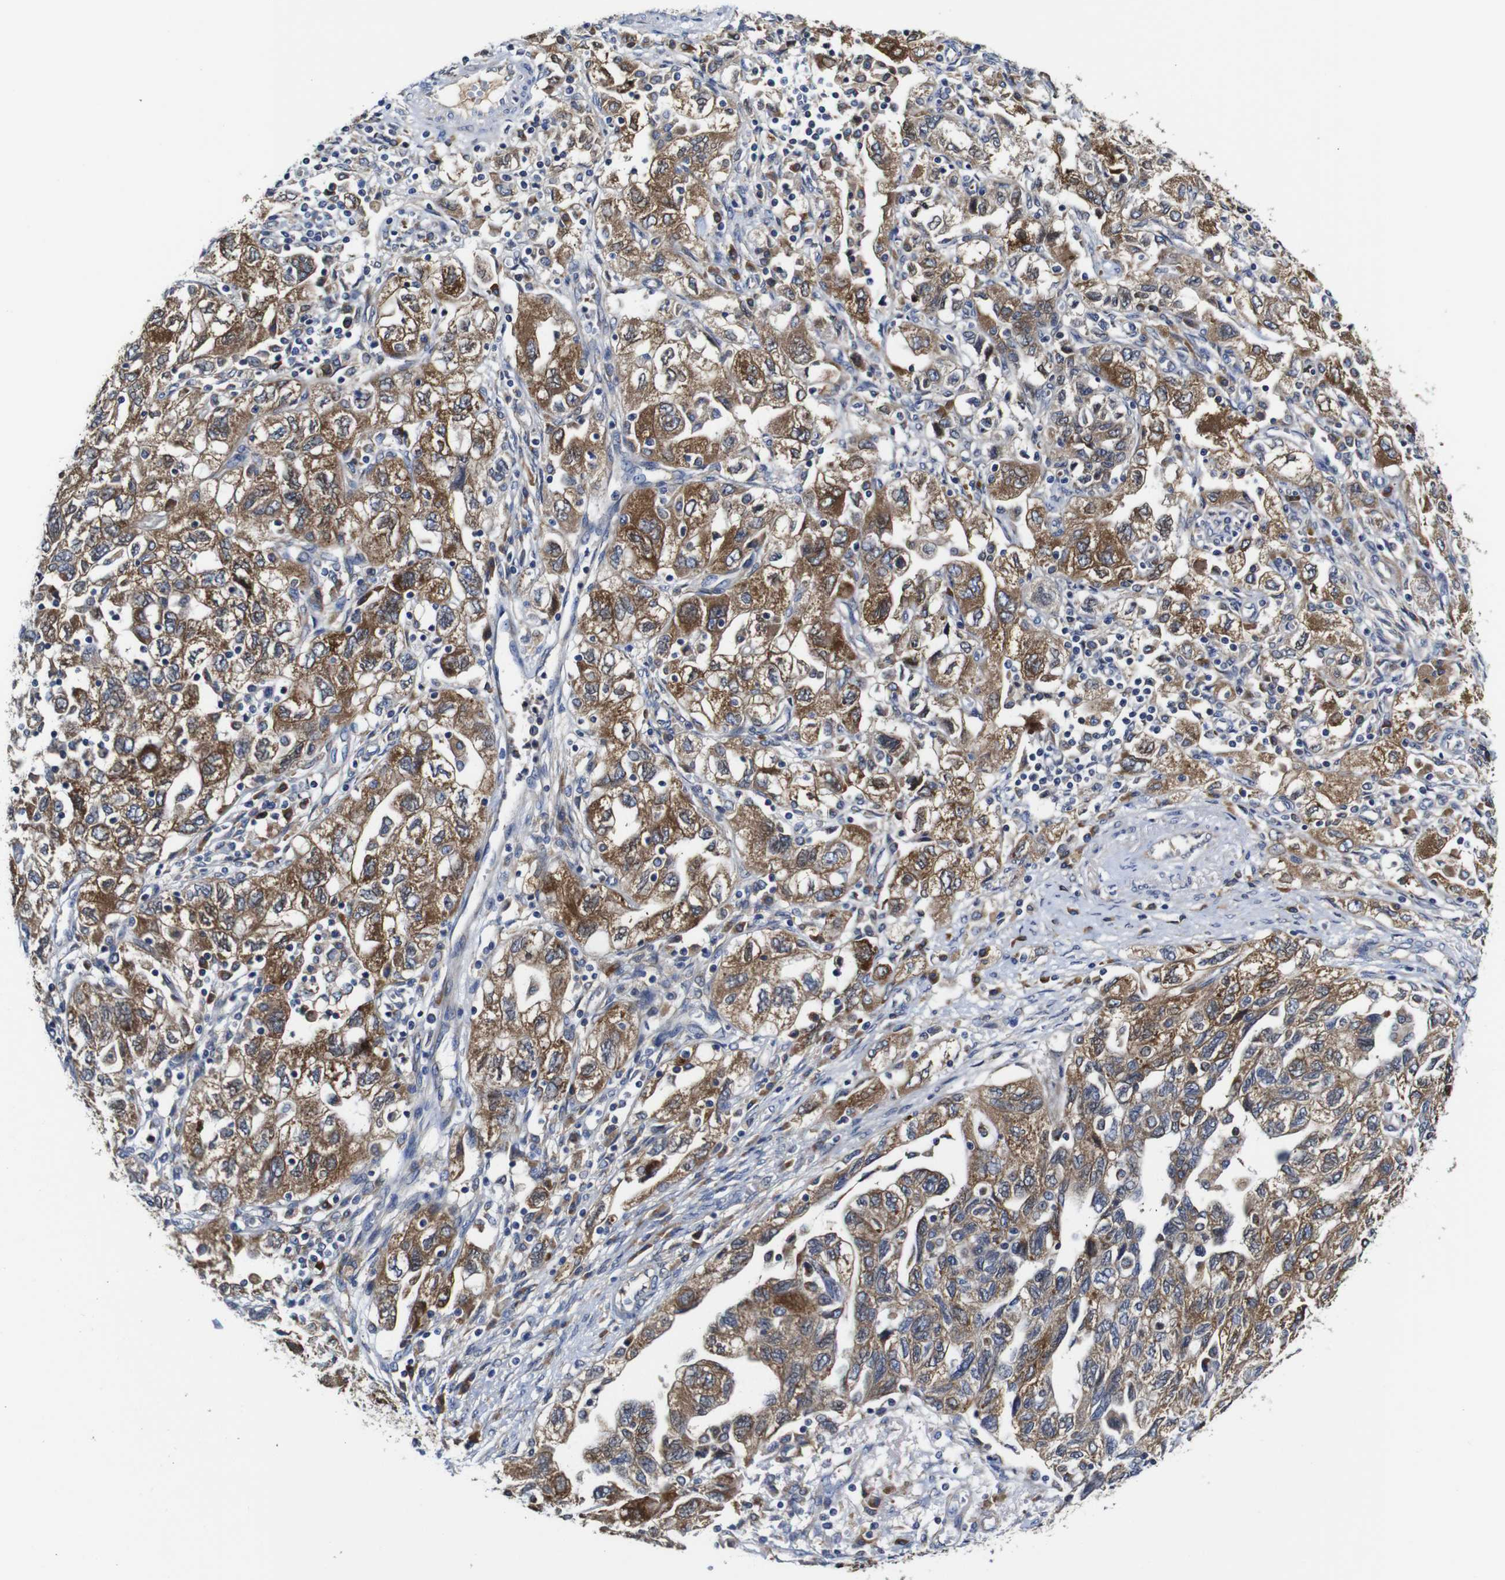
{"staining": {"intensity": "moderate", "quantity": ">75%", "location": "cytoplasmic/membranous"}, "tissue": "ovarian cancer", "cell_type": "Tumor cells", "image_type": "cancer", "snomed": [{"axis": "morphology", "description": "Carcinoma, NOS"}, {"axis": "morphology", "description": "Cystadenocarcinoma, serous, NOS"}, {"axis": "topography", "description": "Ovary"}], "caption": "This micrograph shows immunohistochemistry staining of ovarian cancer (serous cystadenocarcinoma), with medium moderate cytoplasmic/membranous positivity in about >75% of tumor cells.", "gene": "CLCC1", "patient": {"sex": "female", "age": 69}}